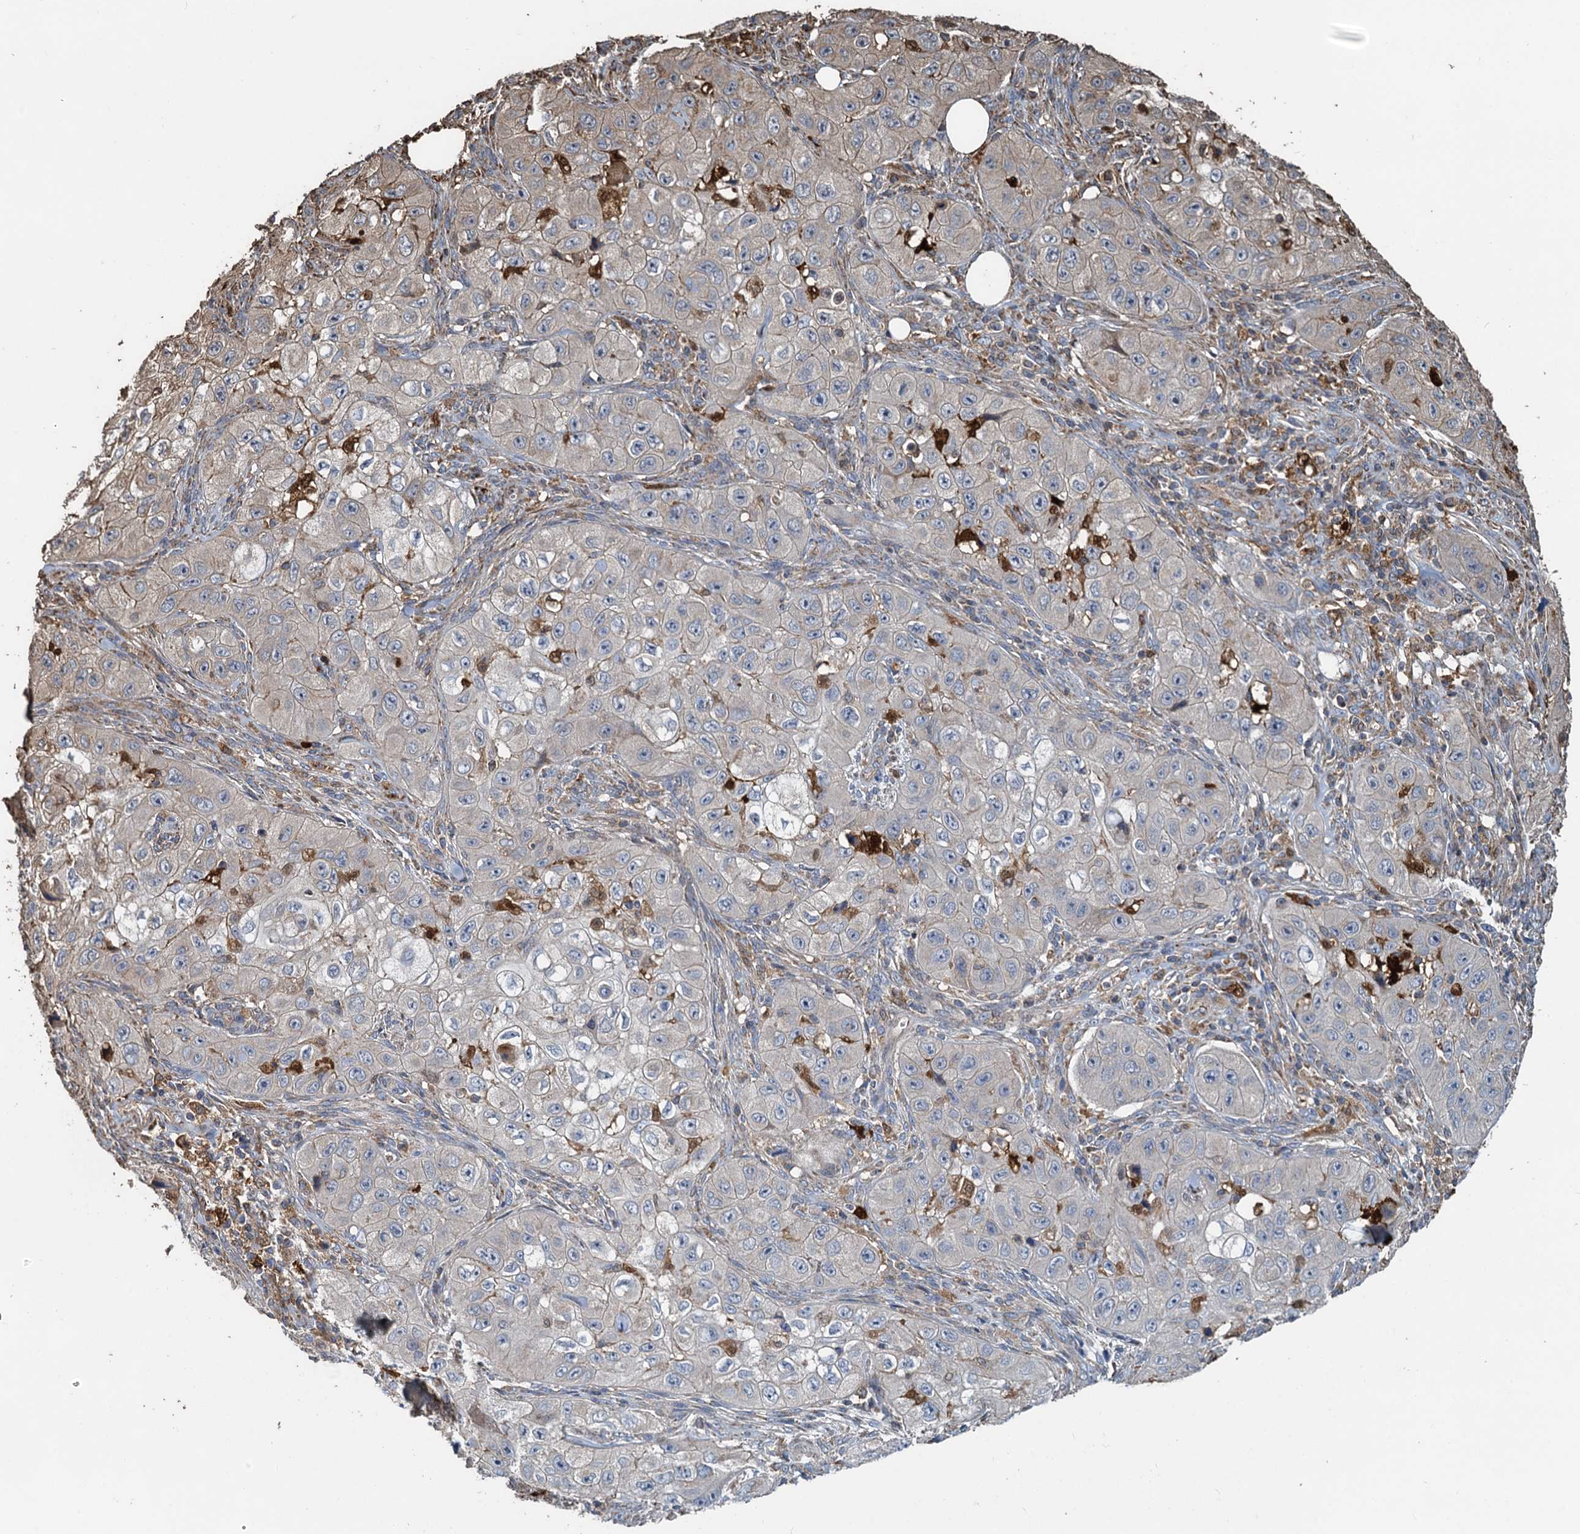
{"staining": {"intensity": "weak", "quantity": "<25%", "location": "cytoplasmic/membranous"}, "tissue": "skin cancer", "cell_type": "Tumor cells", "image_type": "cancer", "snomed": [{"axis": "morphology", "description": "Squamous cell carcinoma, NOS"}, {"axis": "topography", "description": "Skin"}, {"axis": "topography", "description": "Subcutis"}], "caption": "Photomicrograph shows no protein staining in tumor cells of squamous cell carcinoma (skin) tissue.", "gene": "SDS", "patient": {"sex": "male", "age": 73}}